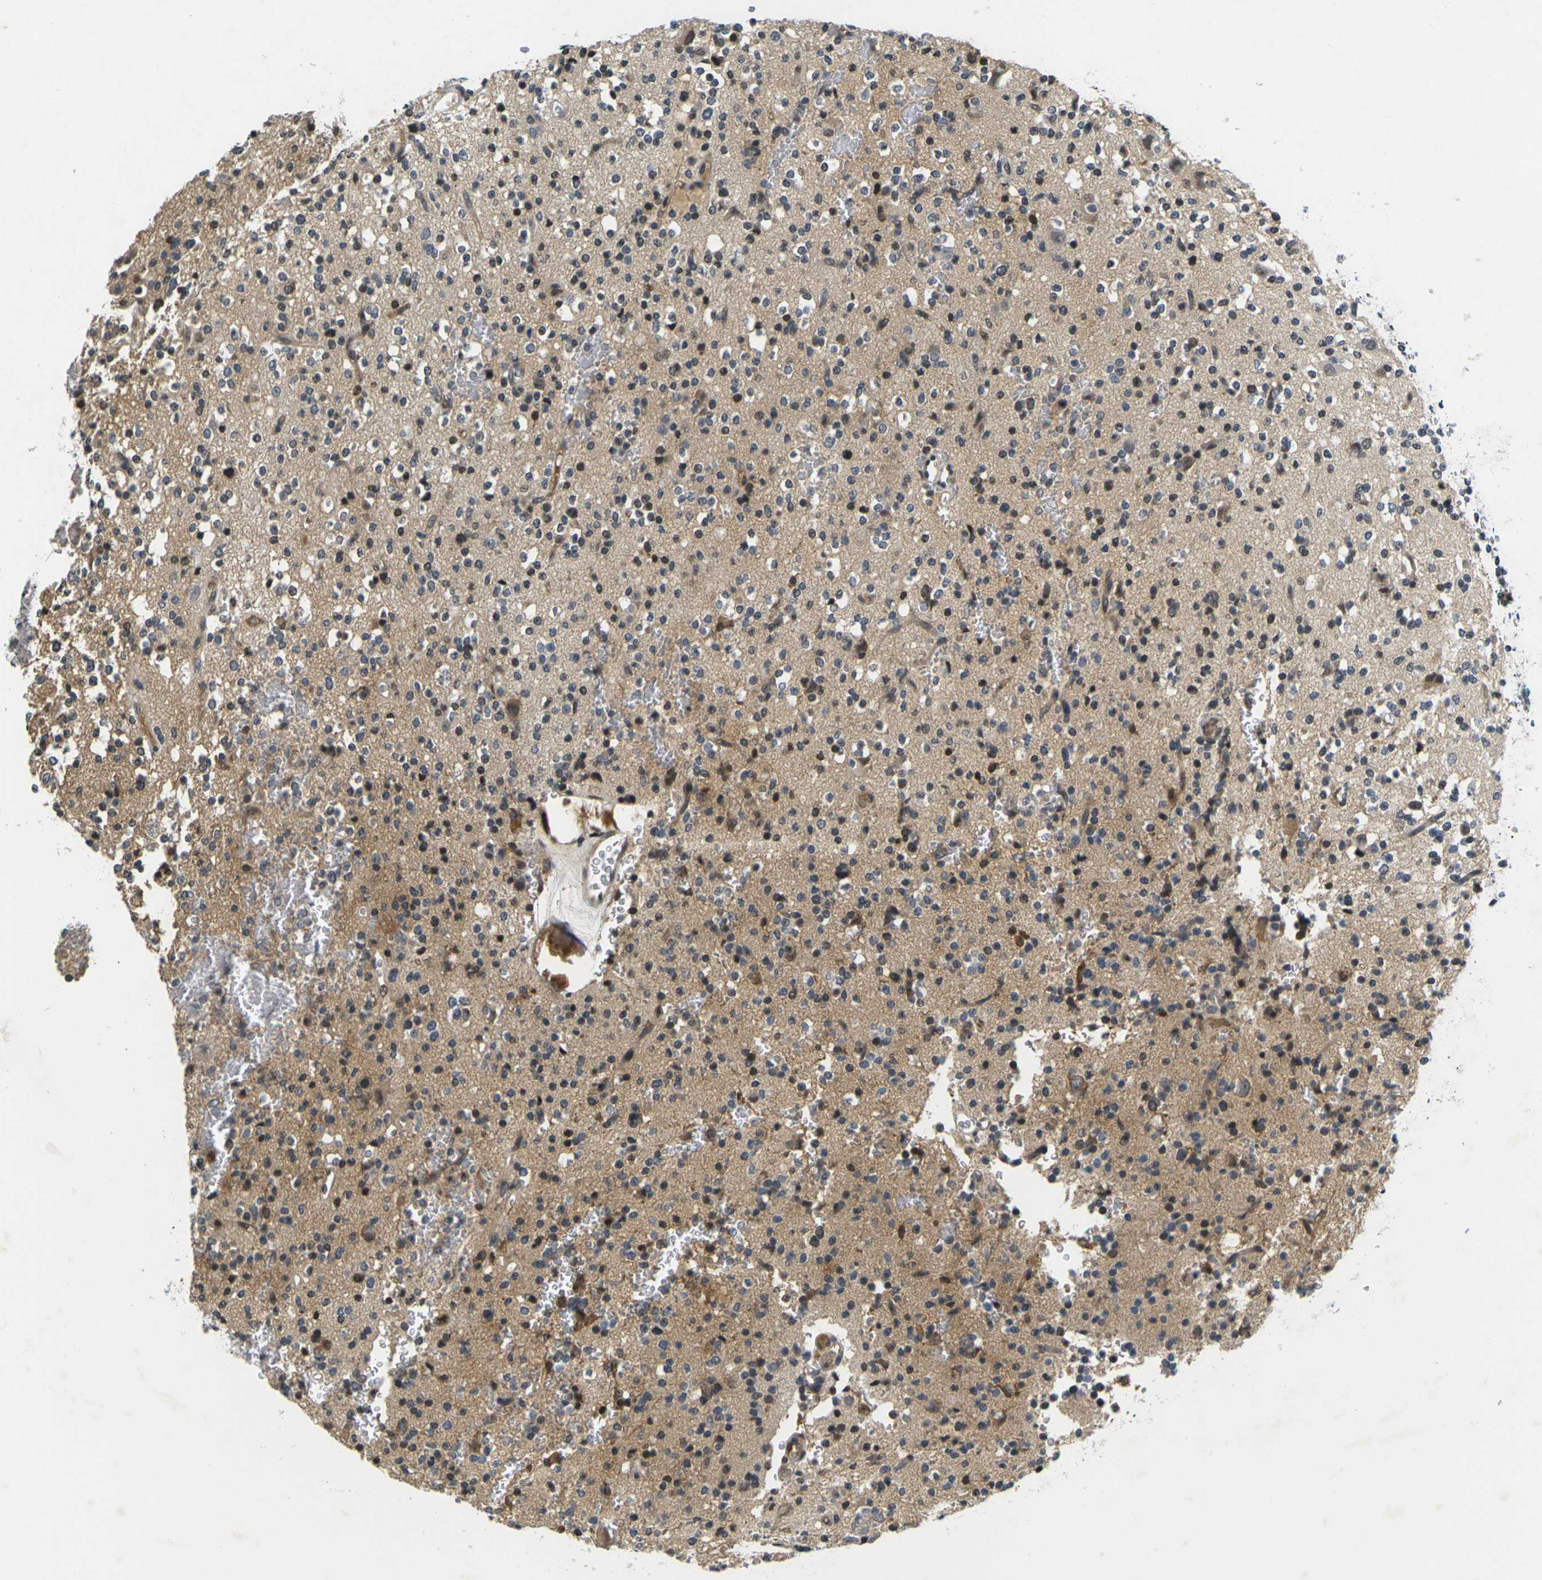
{"staining": {"intensity": "negative", "quantity": "none", "location": "none"}, "tissue": "glioma", "cell_type": "Tumor cells", "image_type": "cancer", "snomed": [{"axis": "morphology", "description": "Glioma, malignant, High grade"}, {"axis": "topography", "description": "Brain"}], "caption": "IHC image of human malignant high-grade glioma stained for a protein (brown), which reveals no expression in tumor cells. The staining is performed using DAB brown chromogen with nuclei counter-stained in using hematoxylin.", "gene": "C1QC", "patient": {"sex": "male", "age": 47}}